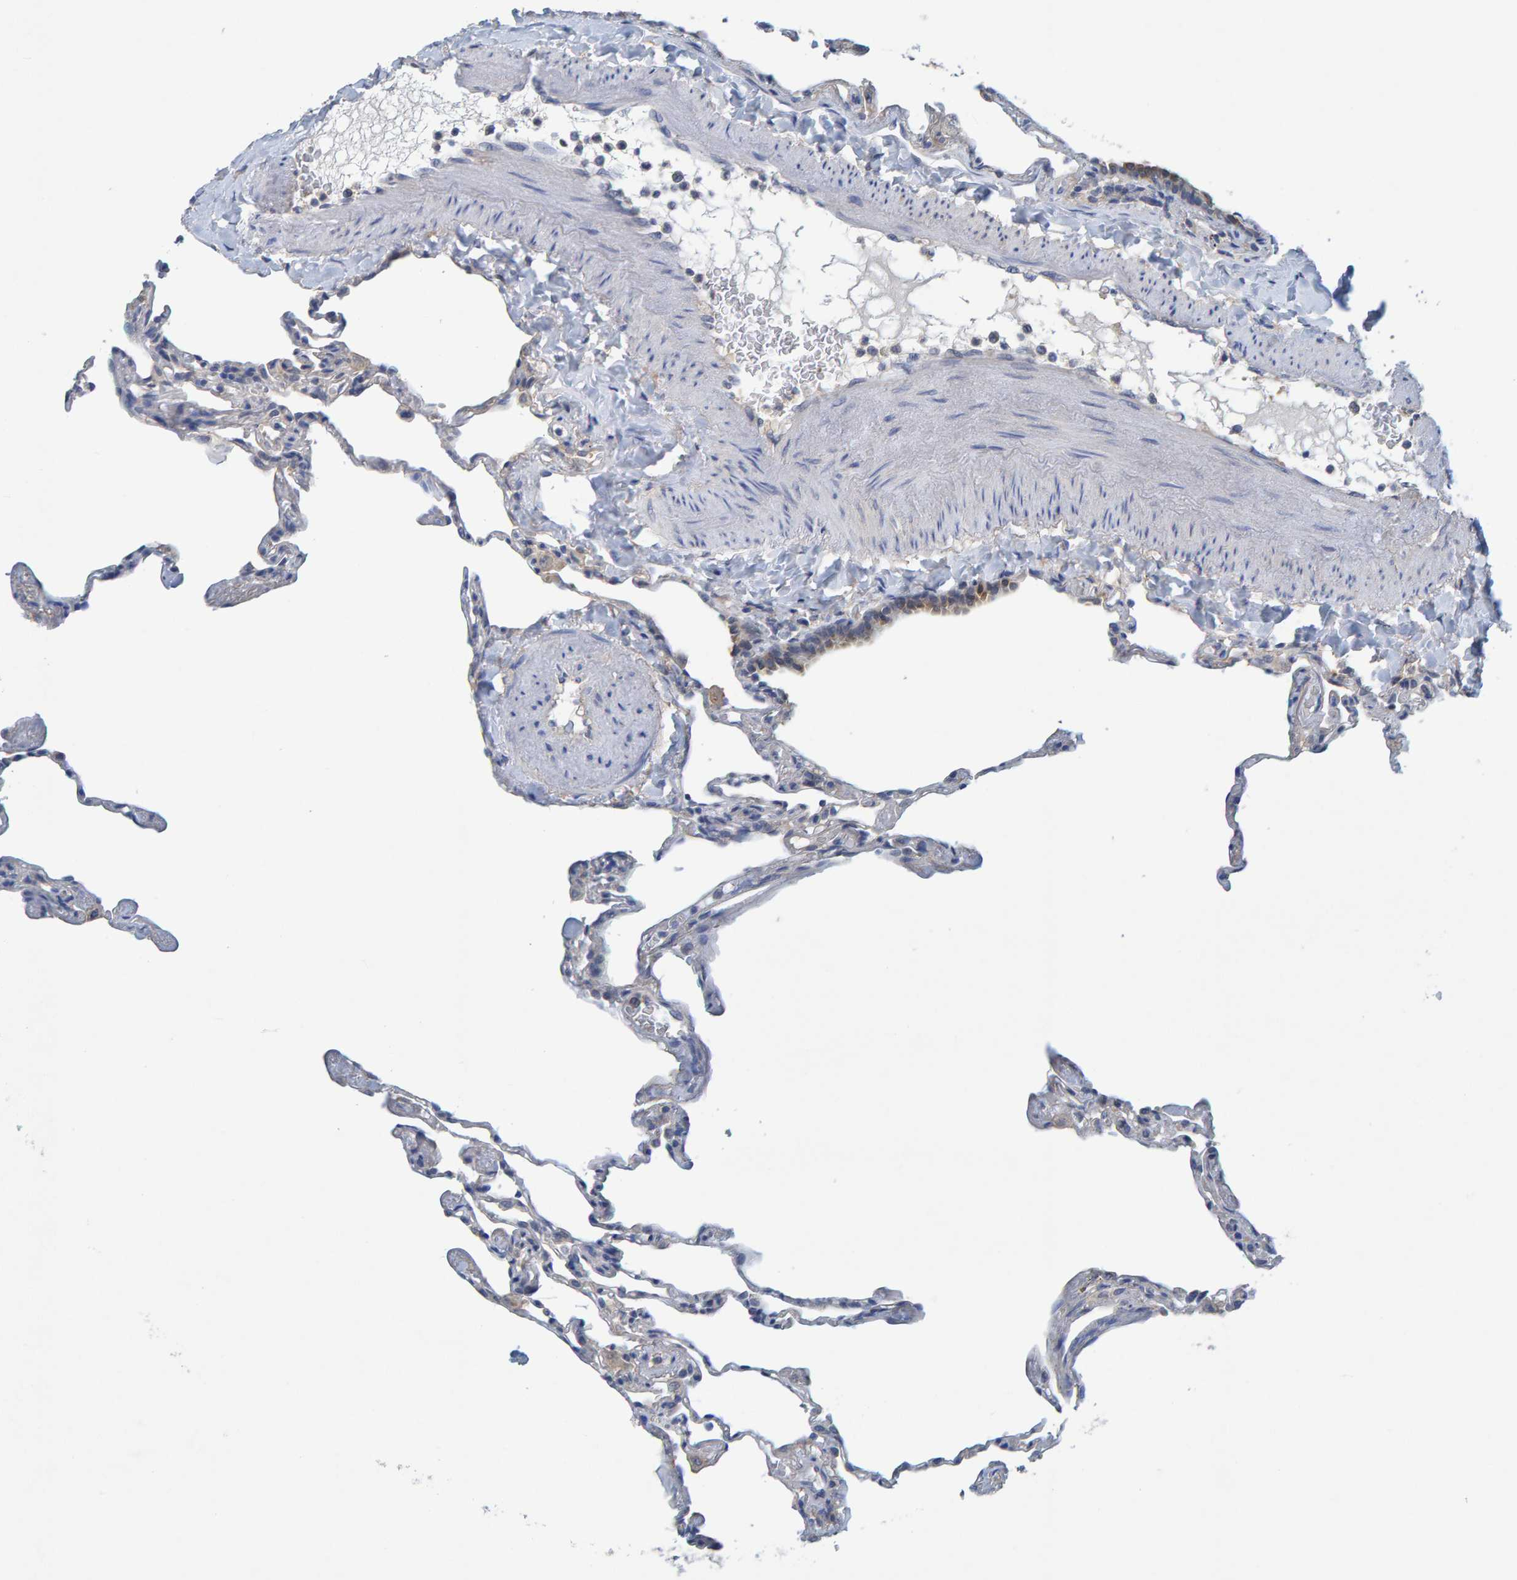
{"staining": {"intensity": "negative", "quantity": "none", "location": "none"}, "tissue": "lung", "cell_type": "Alveolar cells", "image_type": "normal", "snomed": [{"axis": "morphology", "description": "Normal tissue, NOS"}, {"axis": "topography", "description": "Lung"}], "caption": "This is a image of immunohistochemistry (IHC) staining of normal lung, which shows no positivity in alveolar cells. The staining is performed using DAB (3,3'-diaminobenzidine) brown chromogen with nuclei counter-stained in using hematoxylin.", "gene": "ALAD", "patient": {"sex": "male", "age": 59}}